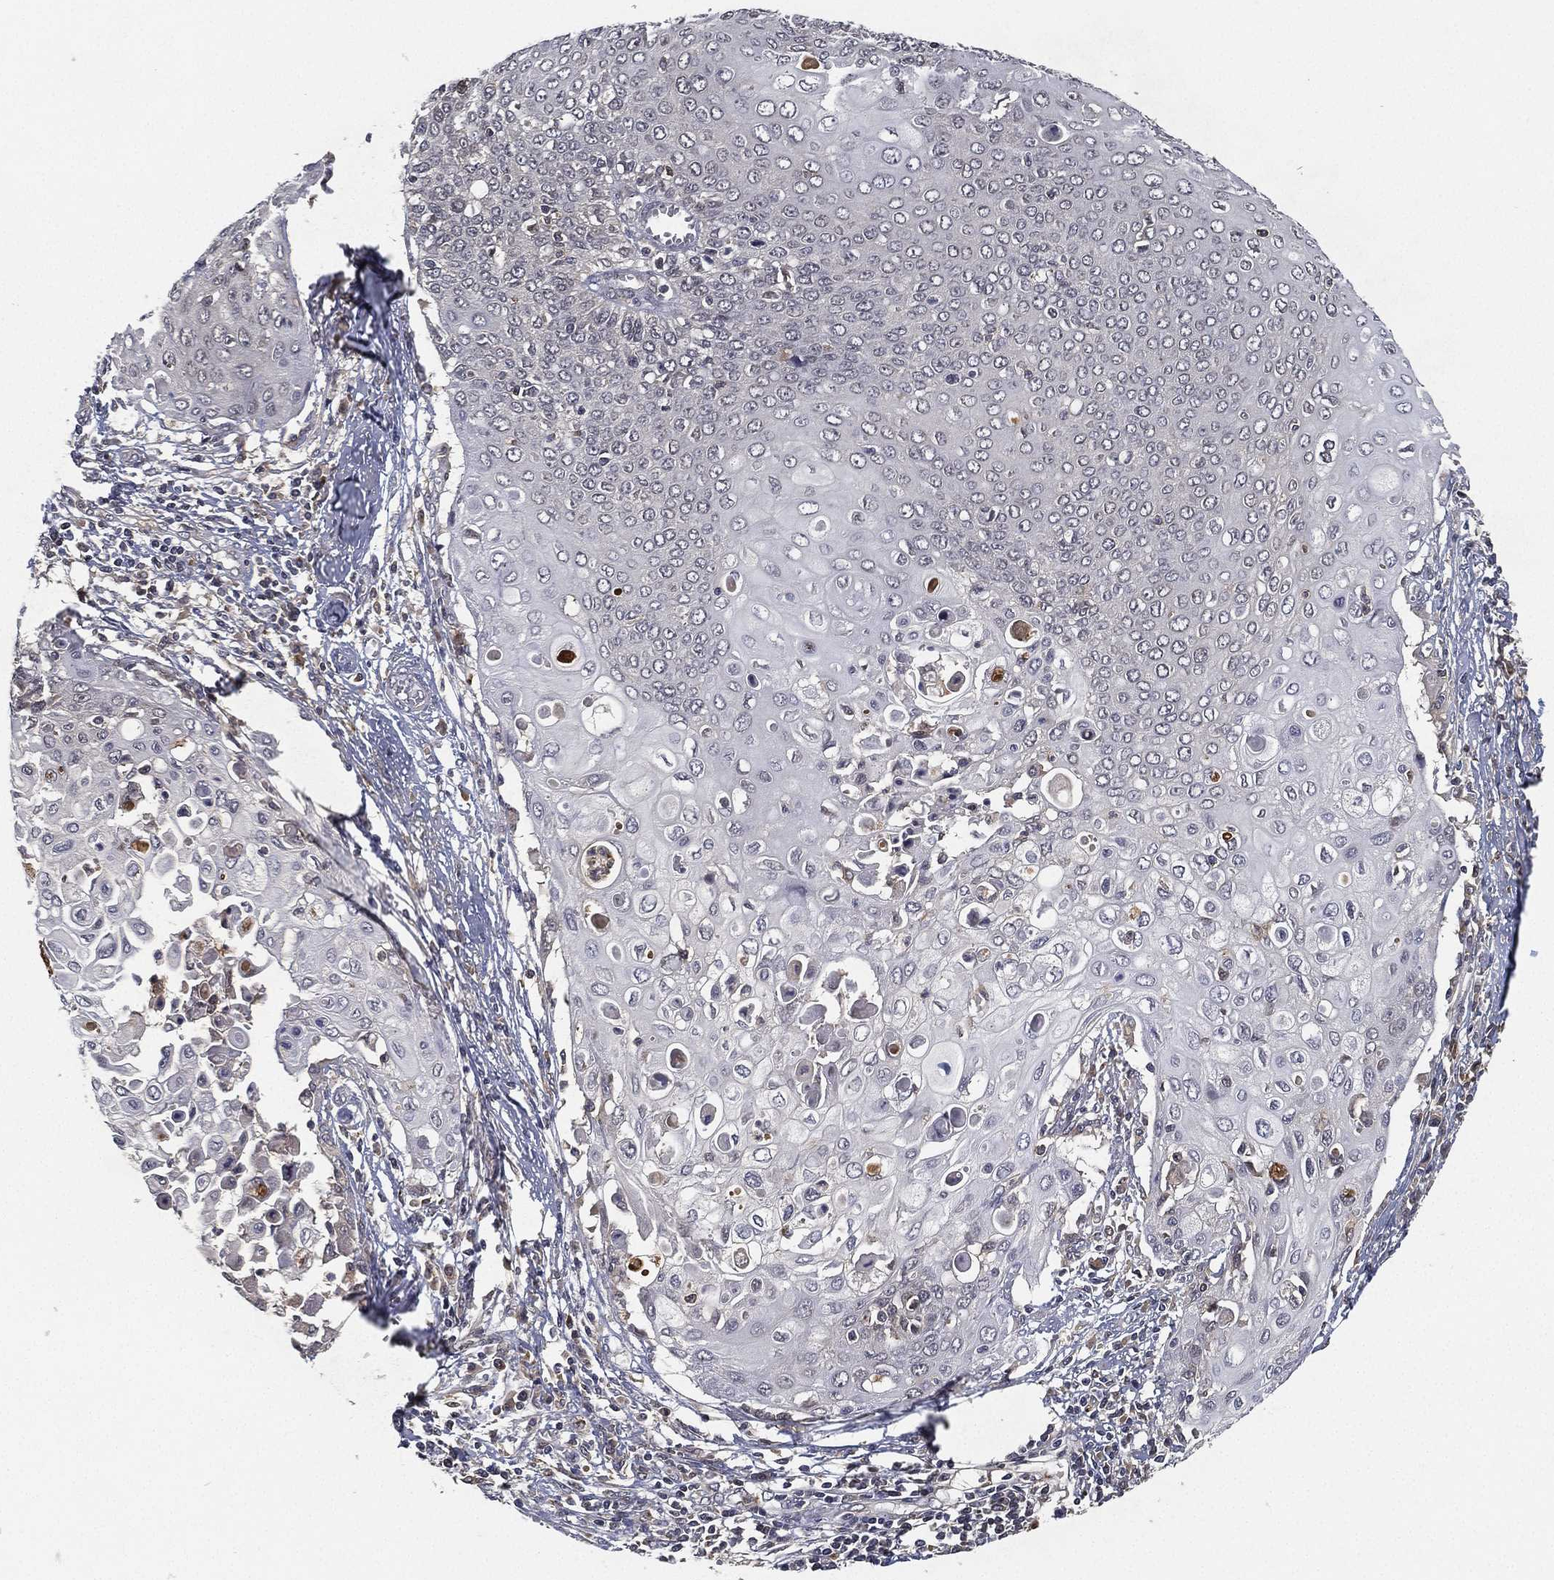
{"staining": {"intensity": "negative", "quantity": "none", "location": "none"}, "tissue": "cervical cancer", "cell_type": "Tumor cells", "image_type": "cancer", "snomed": [{"axis": "morphology", "description": "Squamous cell carcinoma, NOS"}, {"axis": "topography", "description": "Cervix"}], "caption": "An image of cervical cancer stained for a protein reveals no brown staining in tumor cells. The staining is performed using DAB (3,3'-diaminobenzidine) brown chromogen with nuclei counter-stained in using hematoxylin.", "gene": "CFAP251", "patient": {"sex": "female", "age": 39}}